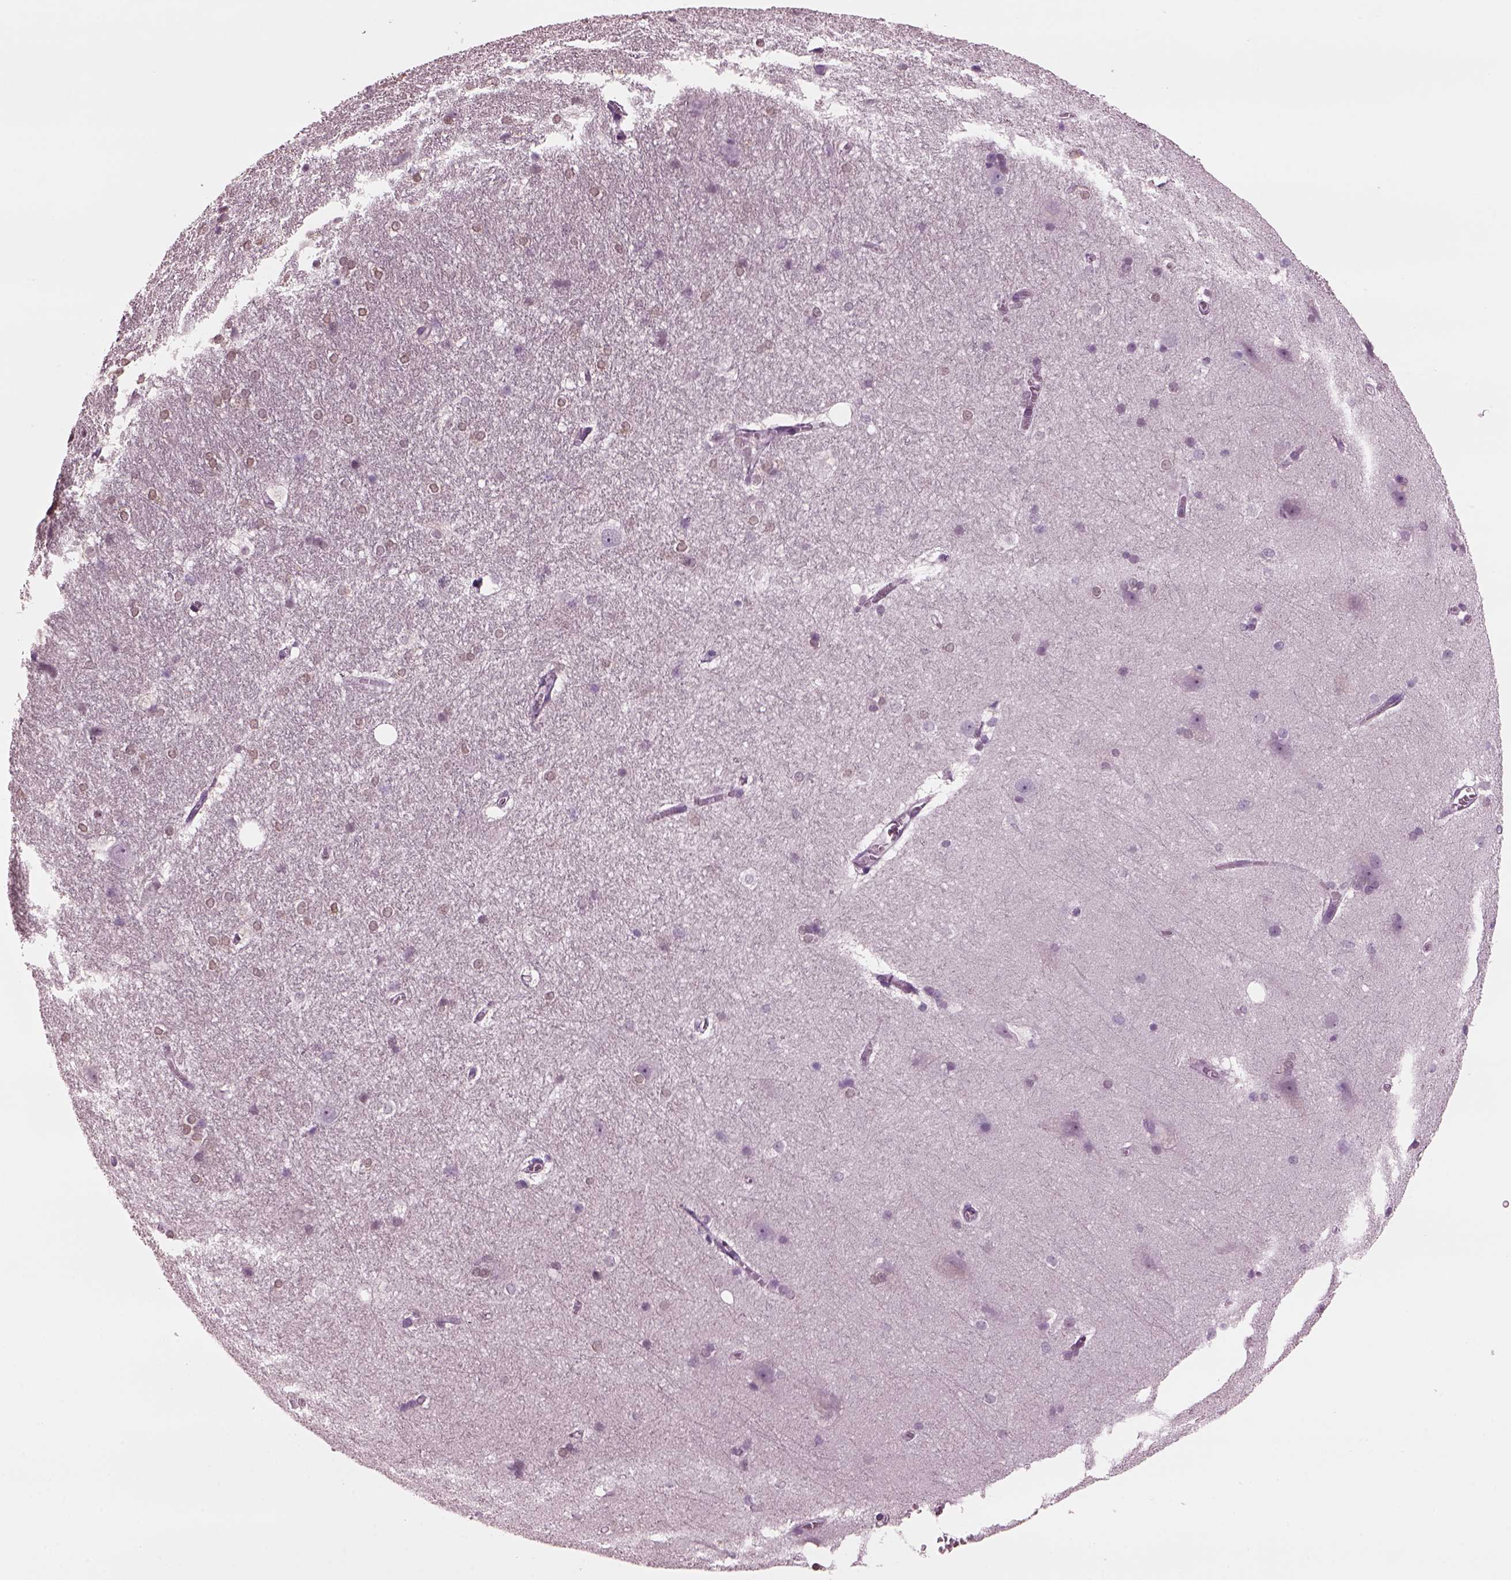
{"staining": {"intensity": "negative", "quantity": "none", "location": "none"}, "tissue": "hippocampus", "cell_type": "Glial cells", "image_type": "normal", "snomed": [{"axis": "morphology", "description": "Normal tissue, NOS"}, {"axis": "topography", "description": "Cerebral cortex"}, {"axis": "topography", "description": "Hippocampus"}], "caption": "This is an immunohistochemistry image of unremarkable hippocampus. There is no expression in glial cells.", "gene": "TPPP2", "patient": {"sex": "female", "age": 19}}